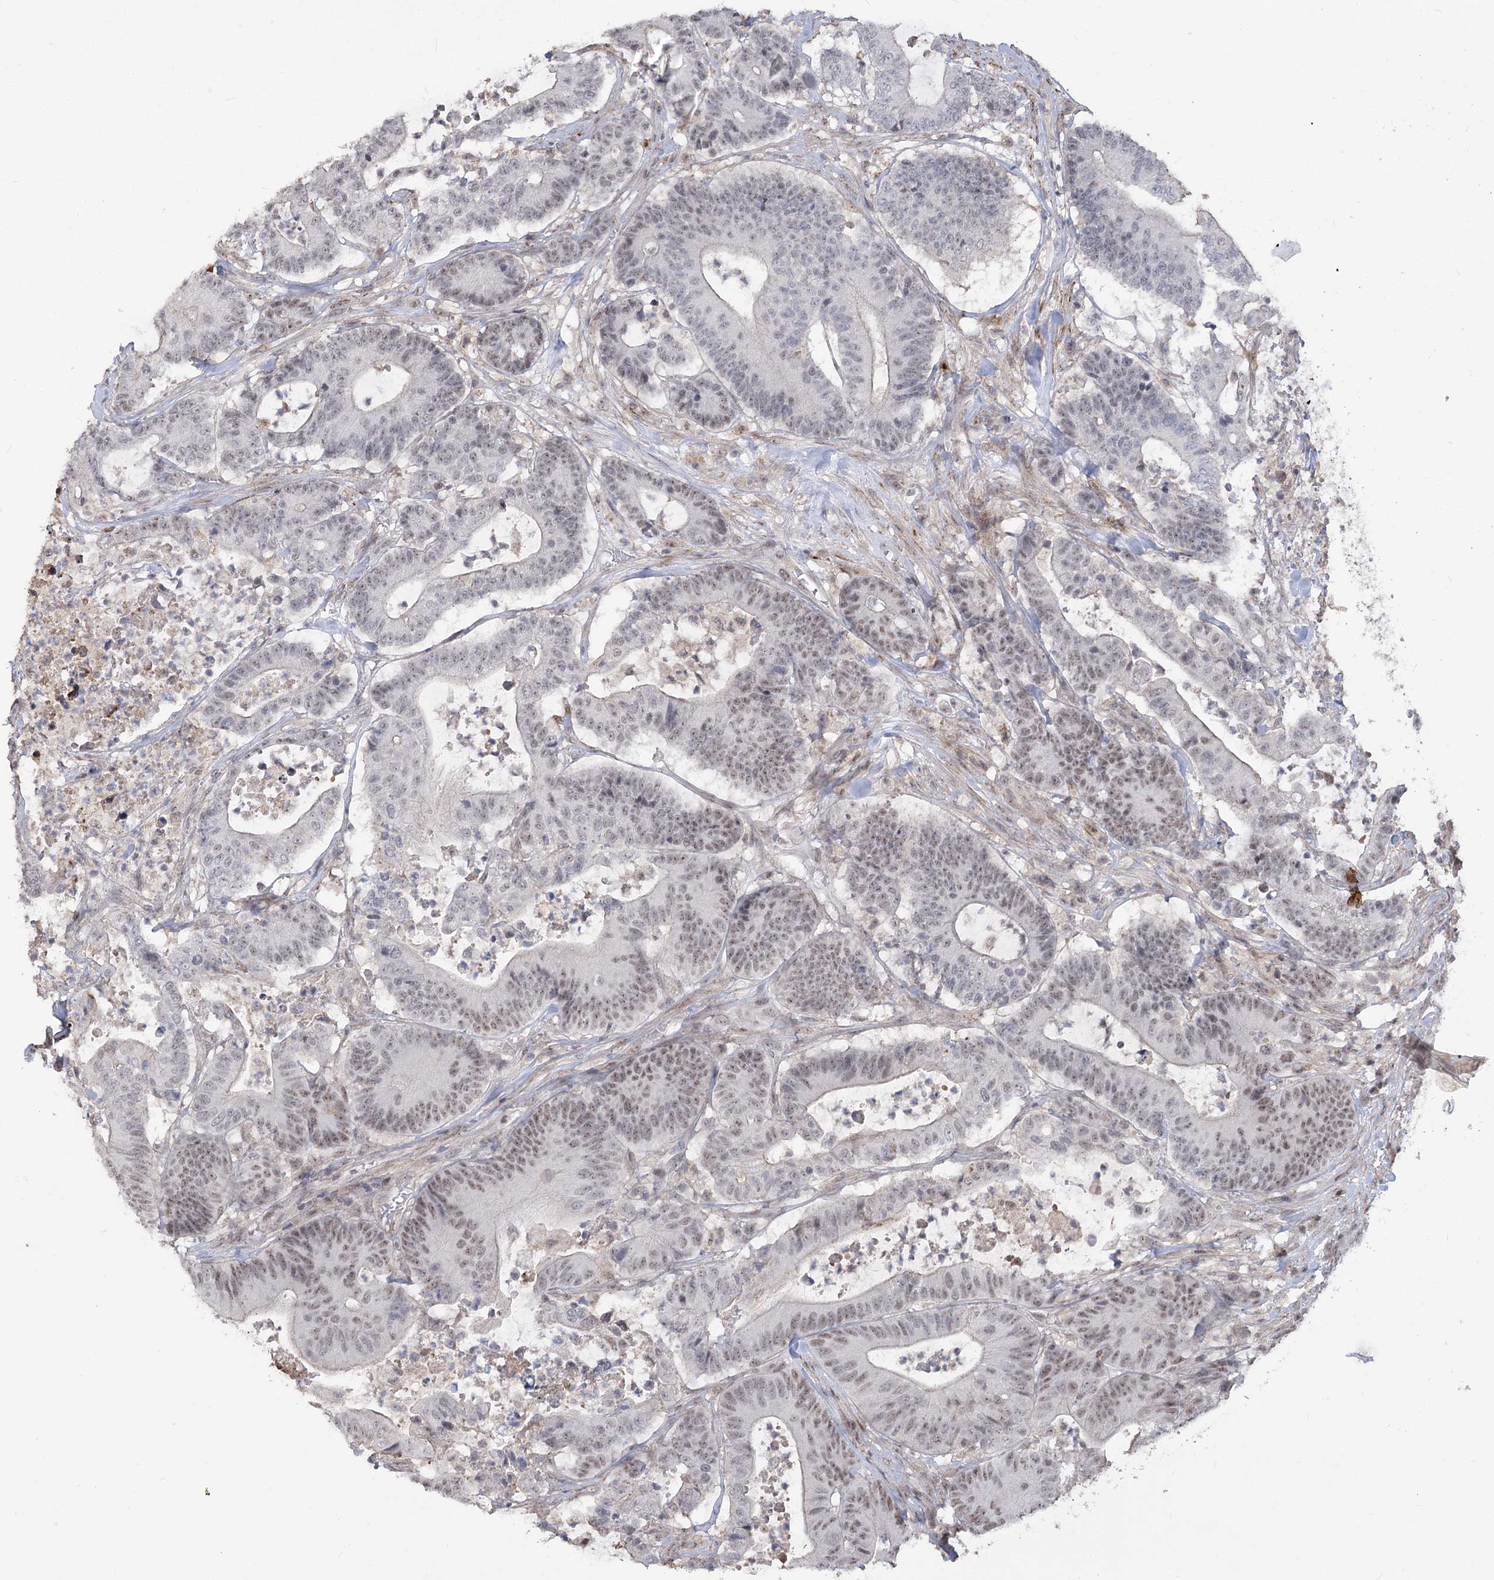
{"staining": {"intensity": "weak", "quantity": "<25%", "location": "nuclear"}, "tissue": "colorectal cancer", "cell_type": "Tumor cells", "image_type": "cancer", "snomed": [{"axis": "morphology", "description": "Adenocarcinoma, NOS"}, {"axis": "topography", "description": "Colon"}], "caption": "A micrograph of human colorectal cancer is negative for staining in tumor cells. Nuclei are stained in blue.", "gene": "ZSCAN23", "patient": {"sex": "female", "age": 84}}